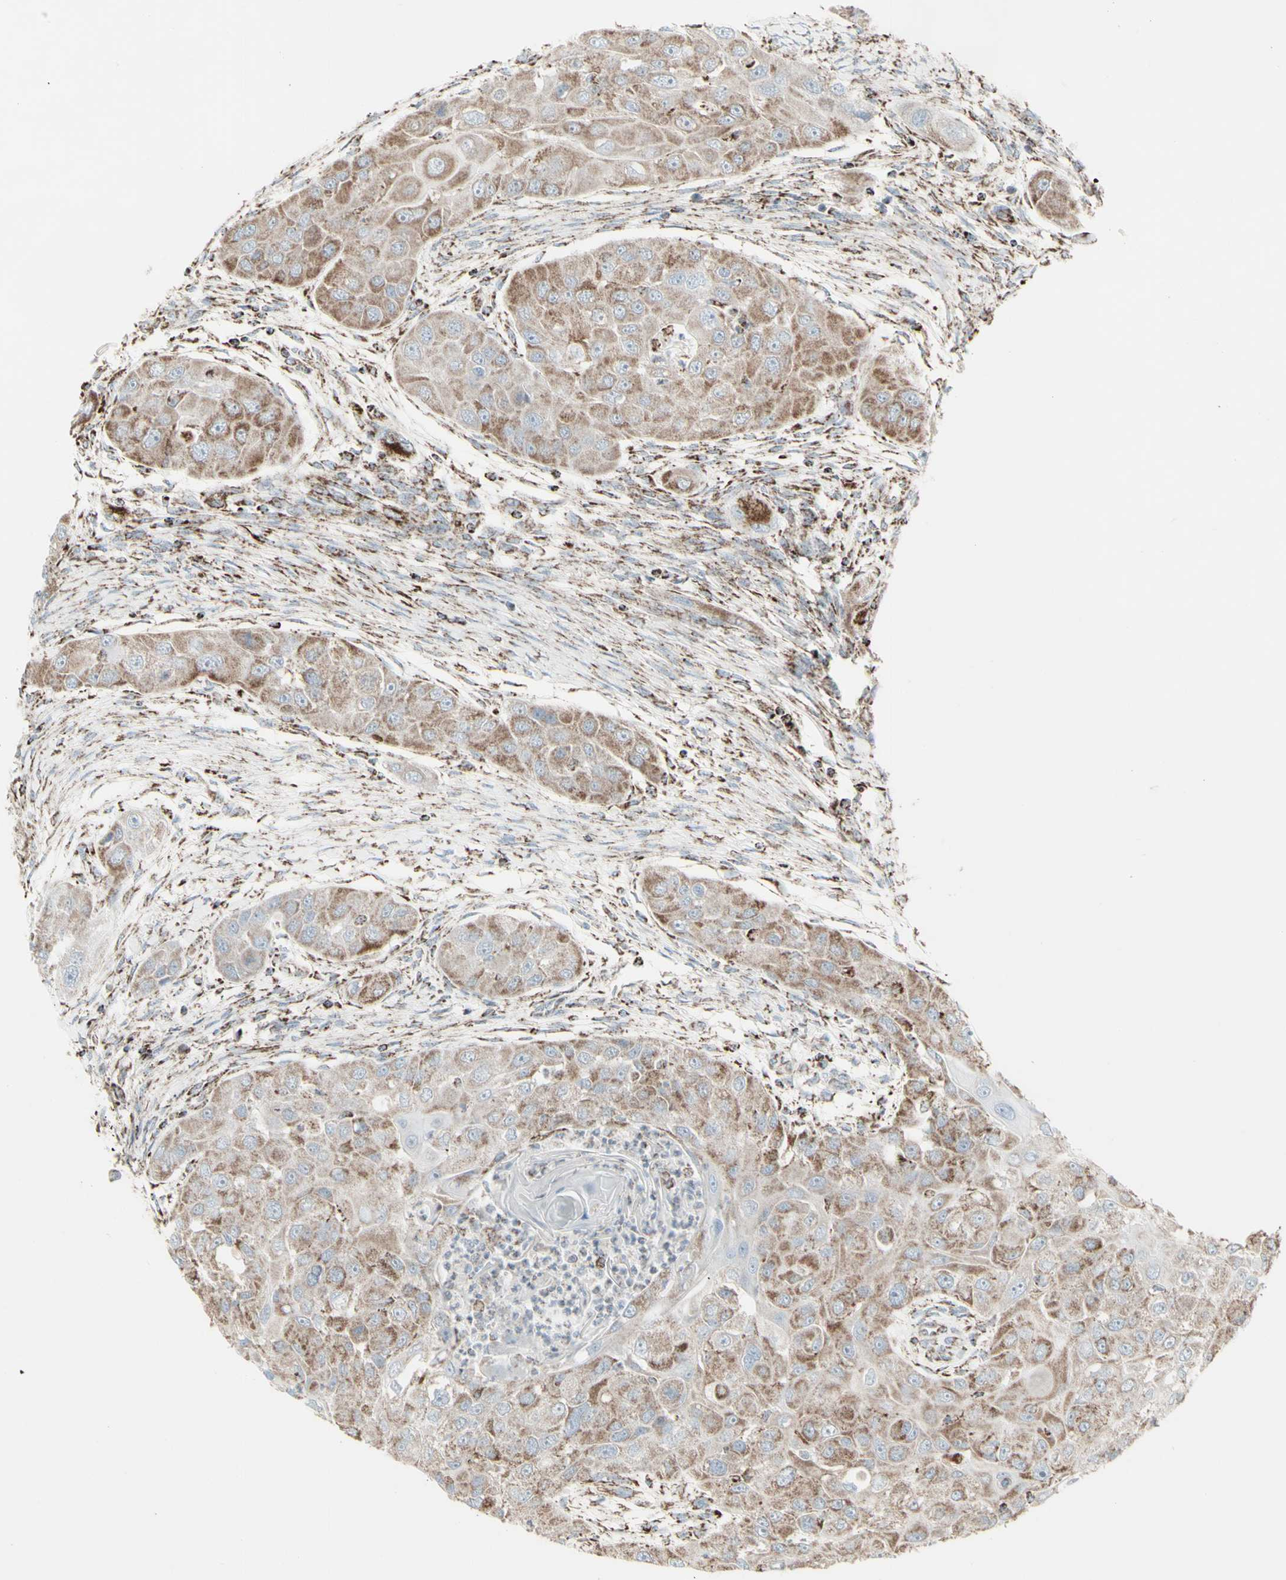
{"staining": {"intensity": "weak", "quantity": ">75%", "location": "cytoplasmic/membranous"}, "tissue": "head and neck cancer", "cell_type": "Tumor cells", "image_type": "cancer", "snomed": [{"axis": "morphology", "description": "Normal tissue, NOS"}, {"axis": "morphology", "description": "Squamous cell carcinoma, NOS"}, {"axis": "topography", "description": "Skeletal muscle"}, {"axis": "topography", "description": "Head-Neck"}], "caption": "Tumor cells demonstrate low levels of weak cytoplasmic/membranous positivity in approximately >75% of cells in squamous cell carcinoma (head and neck). The protein is stained brown, and the nuclei are stained in blue (DAB IHC with brightfield microscopy, high magnification).", "gene": "PLGRKT", "patient": {"sex": "male", "age": 51}}